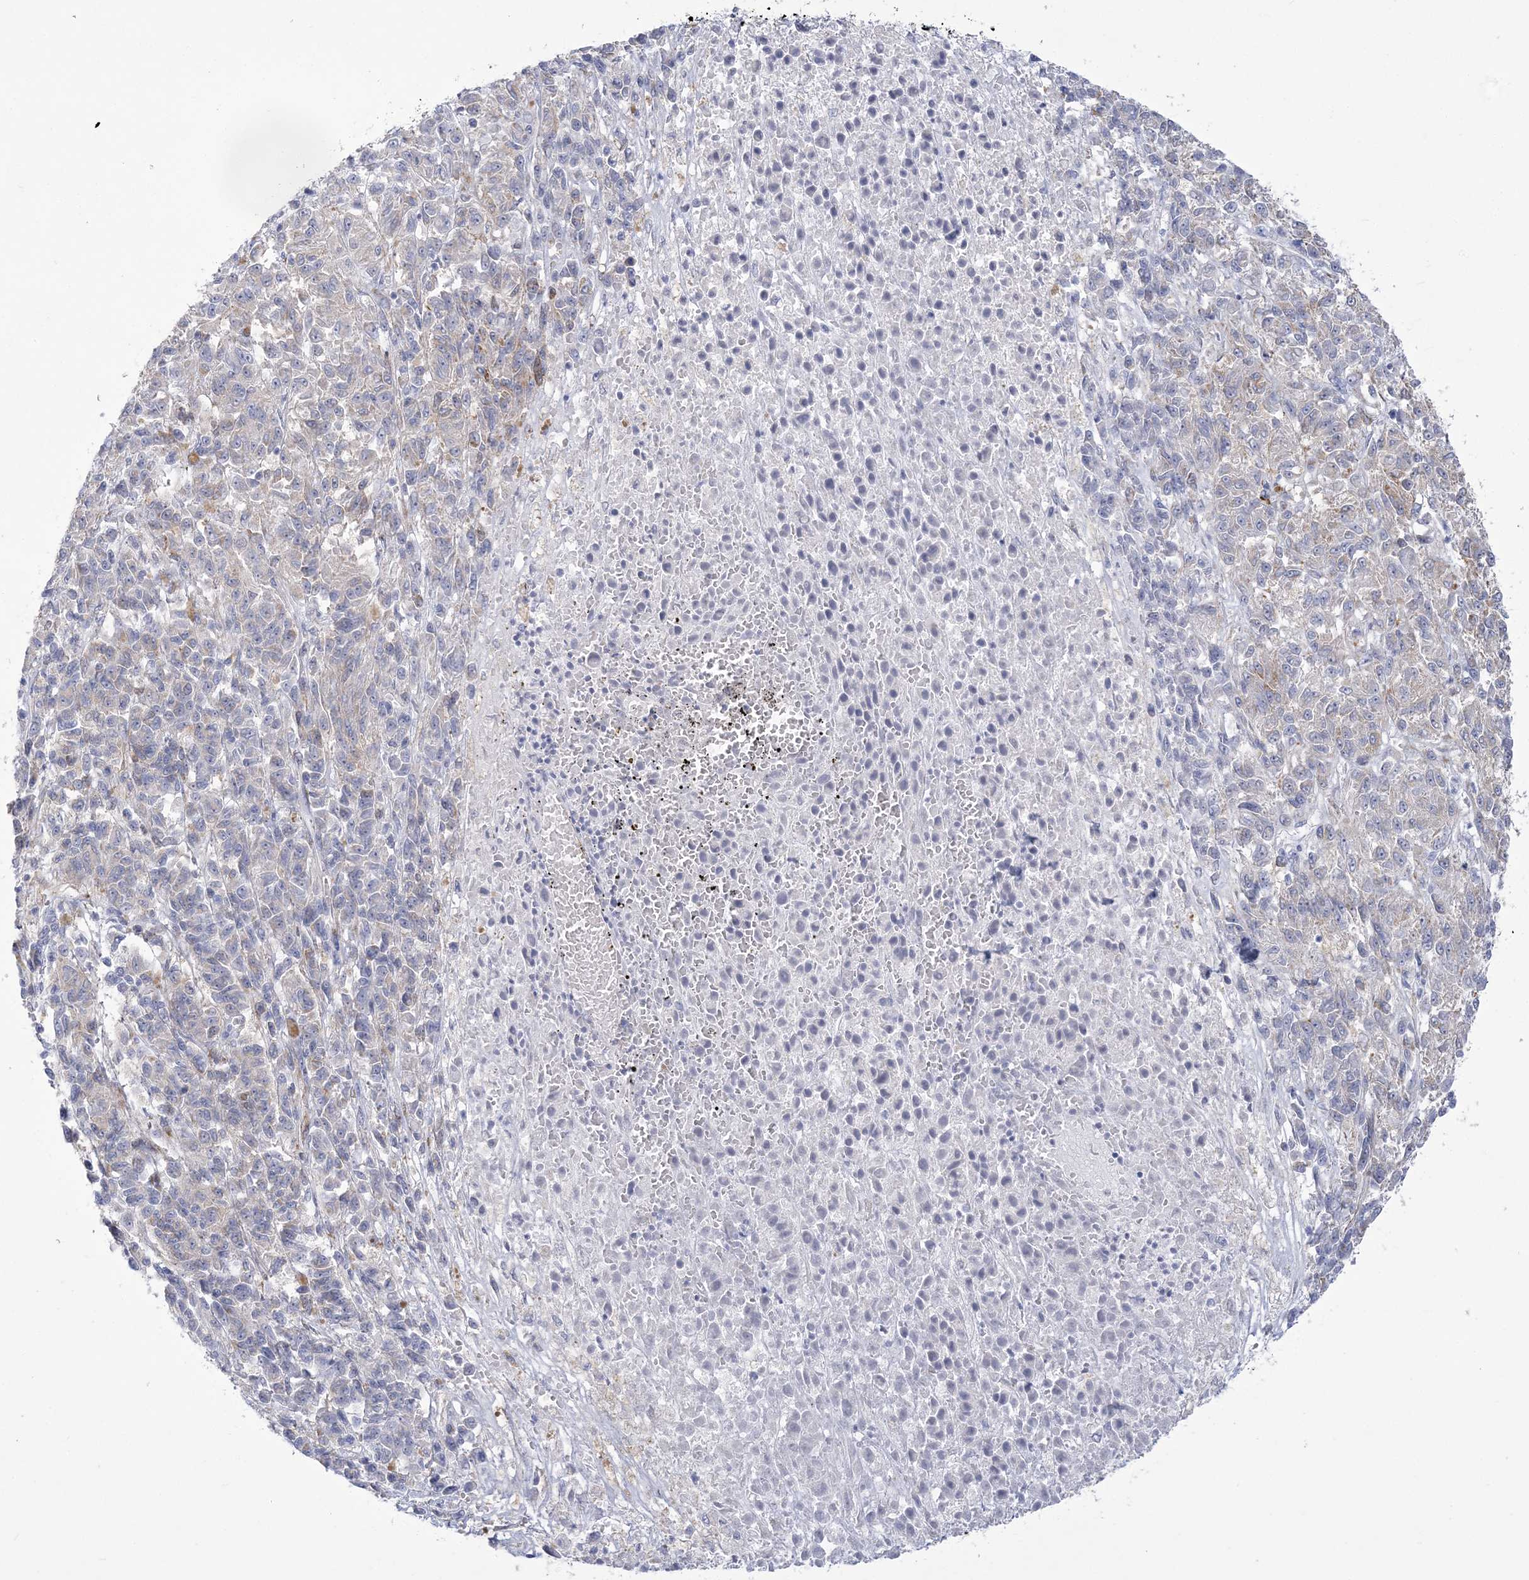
{"staining": {"intensity": "negative", "quantity": "none", "location": "none"}, "tissue": "melanoma", "cell_type": "Tumor cells", "image_type": "cancer", "snomed": [{"axis": "morphology", "description": "Malignant melanoma, Metastatic site"}, {"axis": "topography", "description": "Lung"}], "caption": "The image demonstrates no significant positivity in tumor cells of melanoma.", "gene": "WDR27", "patient": {"sex": "male", "age": 64}}